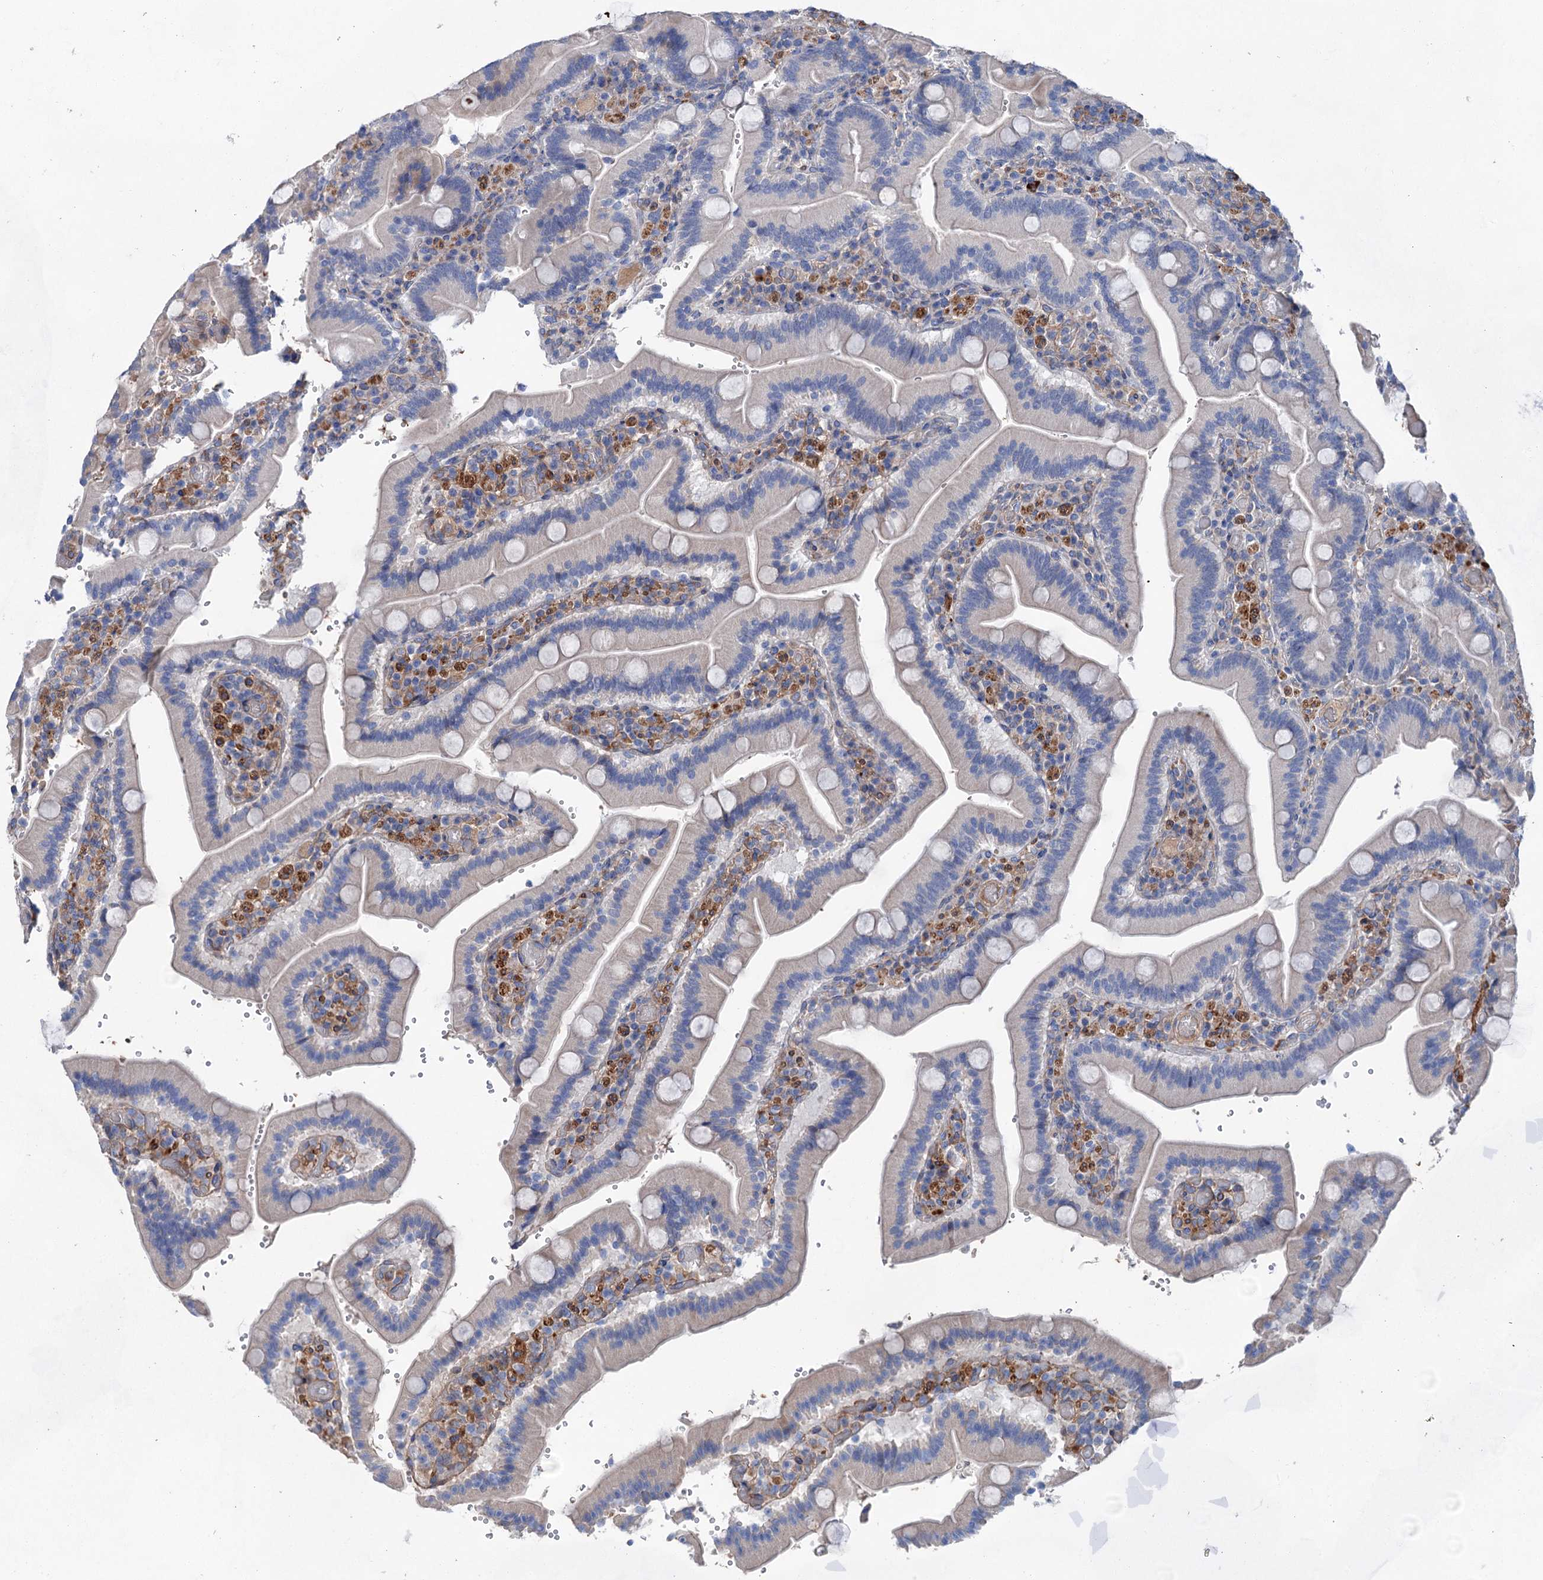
{"staining": {"intensity": "negative", "quantity": "none", "location": "none"}, "tissue": "duodenum", "cell_type": "Glandular cells", "image_type": "normal", "snomed": [{"axis": "morphology", "description": "Normal tissue, NOS"}, {"axis": "topography", "description": "Duodenum"}], "caption": "The image displays no staining of glandular cells in normal duodenum. (Stains: DAB immunohistochemistry (IHC) with hematoxylin counter stain, Microscopy: brightfield microscopy at high magnification).", "gene": "GPR155", "patient": {"sex": "female", "age": 62}}